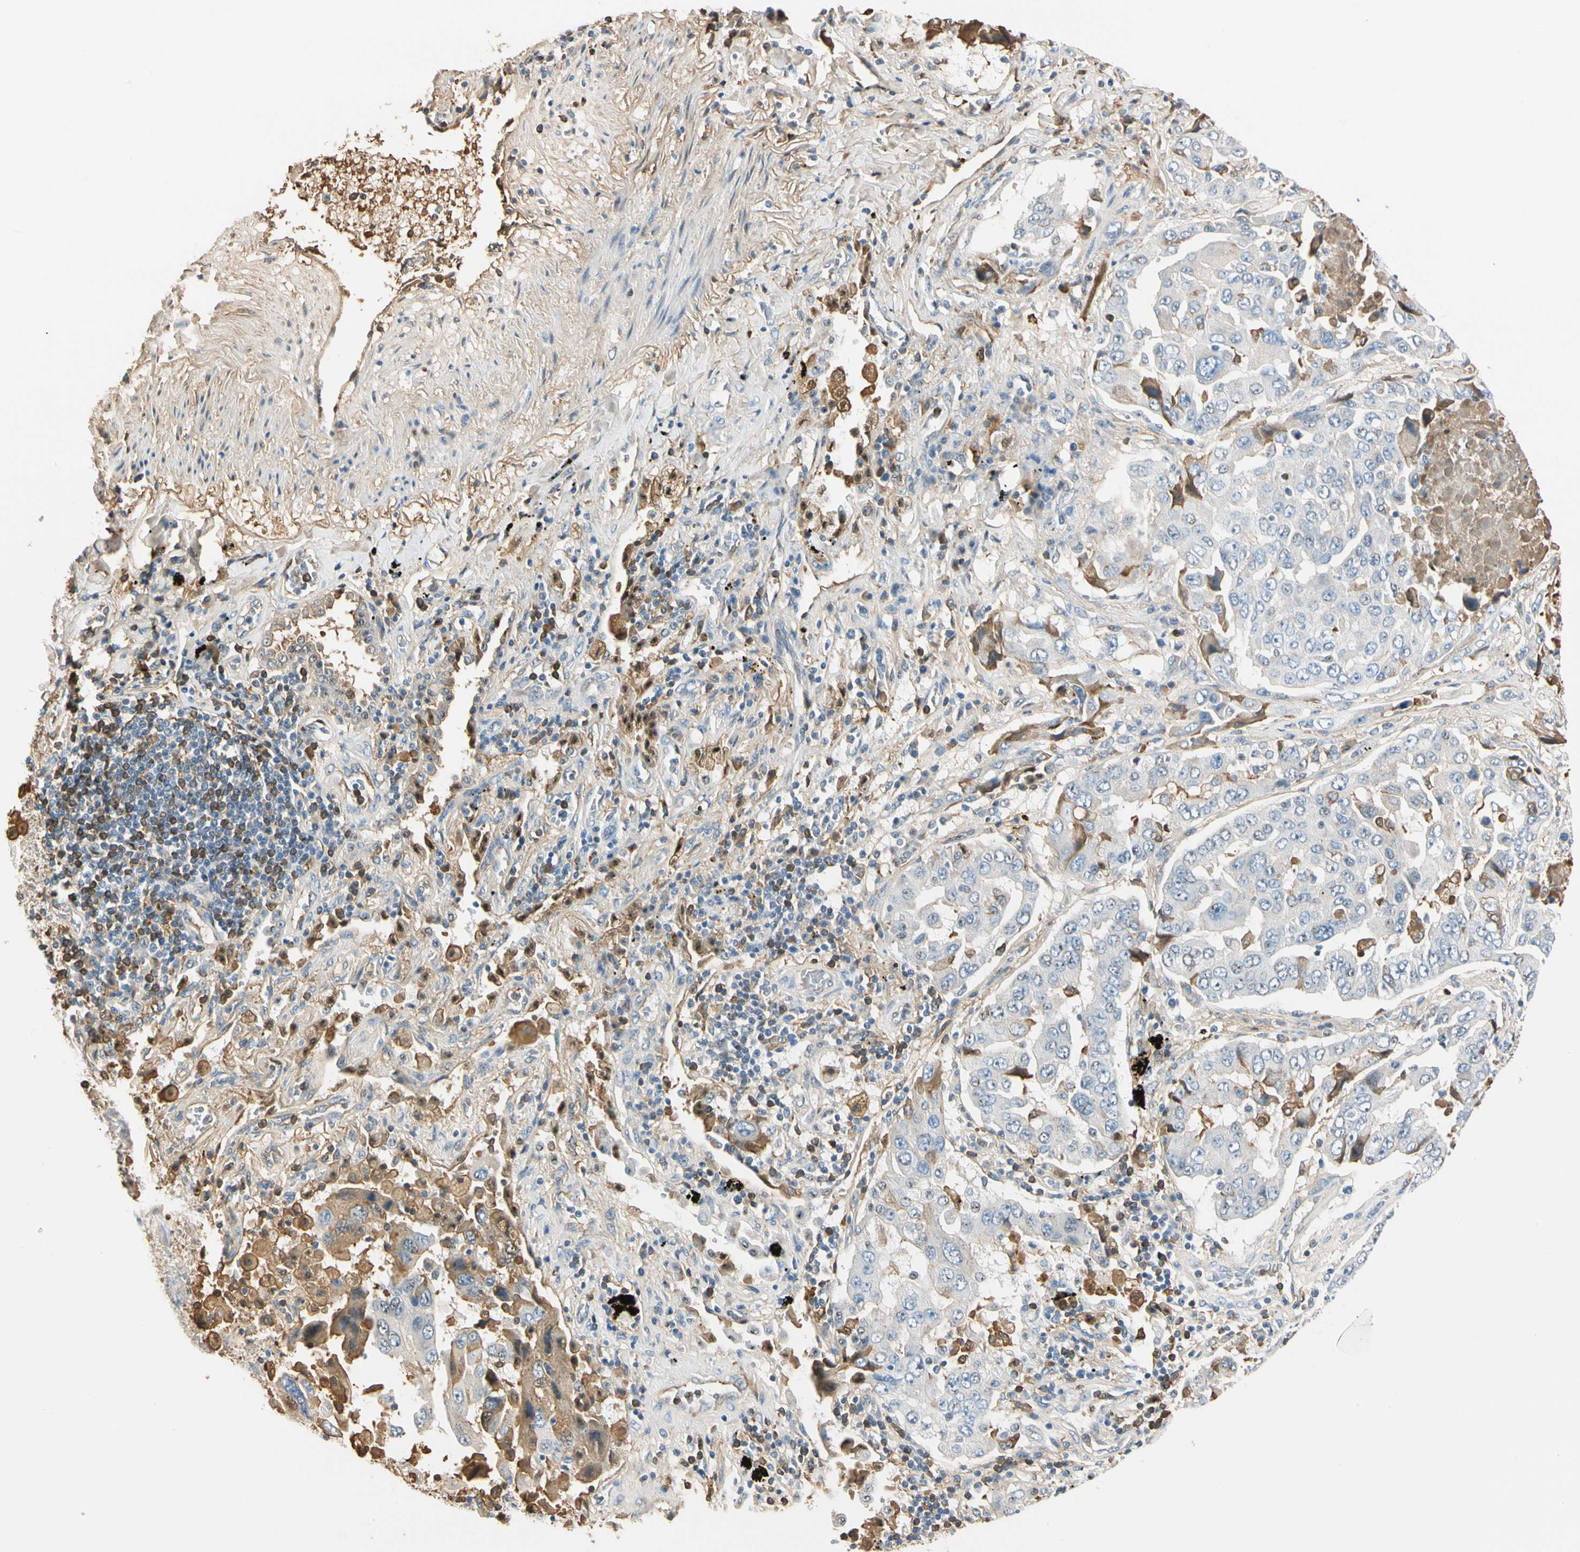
{"staining": {"intensity": "moderate", "quantity": "<25%", "location": "cytoplasmic/membranous"}, "tissue": "lung cancer", "cell_type": "Tumor cells", "image_type": "cancer", "snomed": [{"axis": "morphology", "description": "Adenocarcinoma, NOS"}, {"axis": "topography", "description": "Lung"}], "caption": "IHC staining of lung cancer (adenocarcinoma), which exhibits low levels of moderate cytoplasmic/membranous expression in about <25% of tumor cells indicating moderate cytoplasmic/membranous protein expression. The staining was performed using DAB (3,3'-diaminobenzidine) (brown) for protein detection and nuclei were counterstained in hematoxylin (blue).", "gene": "LAMB3", "patient": {"sex": "female", "age": 65}}